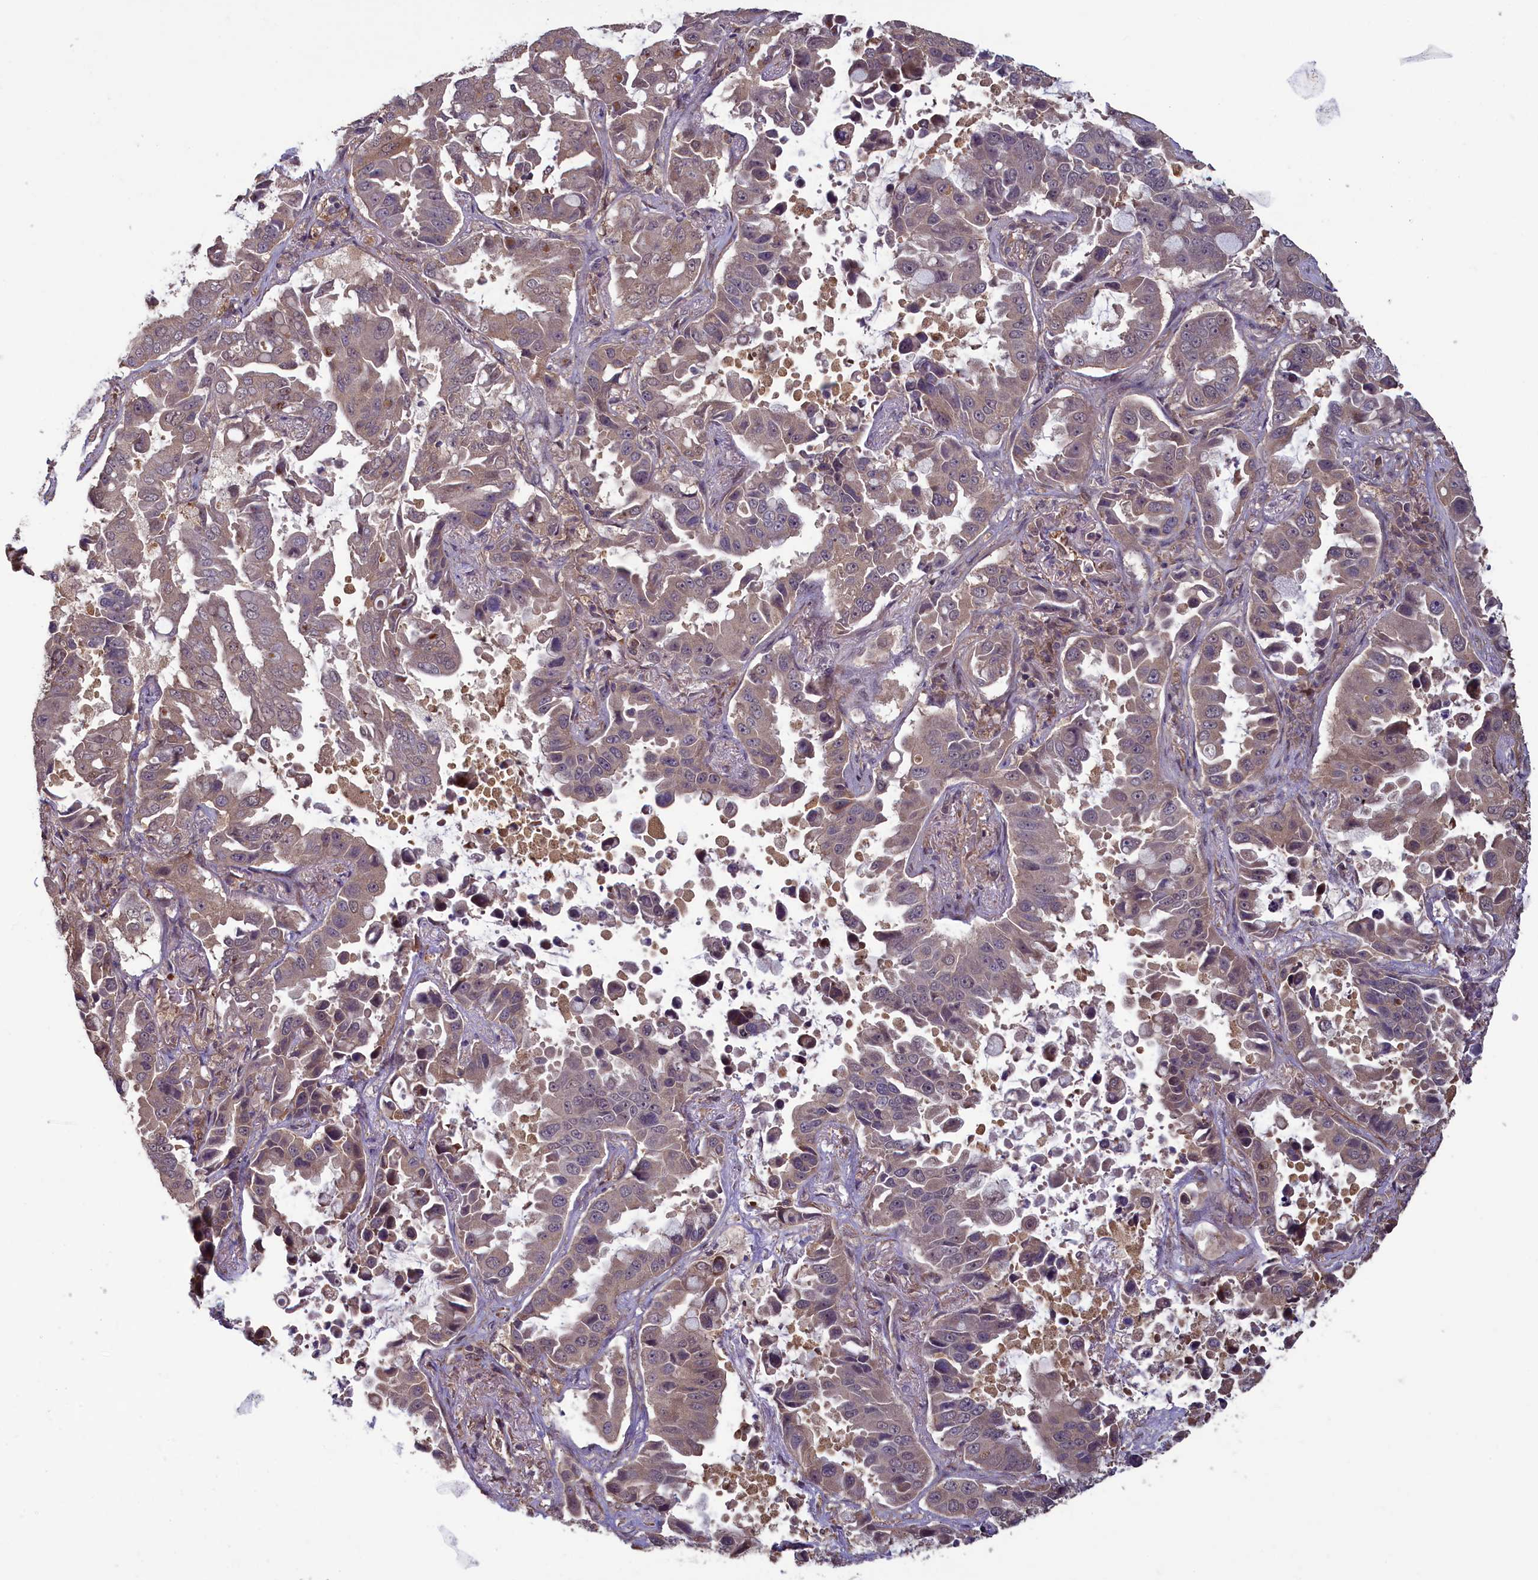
{"staining": {"intensity": "weak", "quantity": "25%-75%", "location": "cytoplasmic/membranous"}, "tissue": "lung cancer", "cell_type": "Tumor cells", "image_type": "cancer", "snomed": [{"axis": "morphology", "description": "Adenocarcinoma, NOS"}, {"axis": "topography", "description": "Lung"}], "caption": "Immunohistochemistry (DAB (3,3'-diaminobenzidine)) staining of lung cancer shows weak cytoplasmic/membranous protein staining in approximately 25%-75% of tumor cells.", "gene": "CIAO2B", "patient": {"sex": "male", "age": 64}}